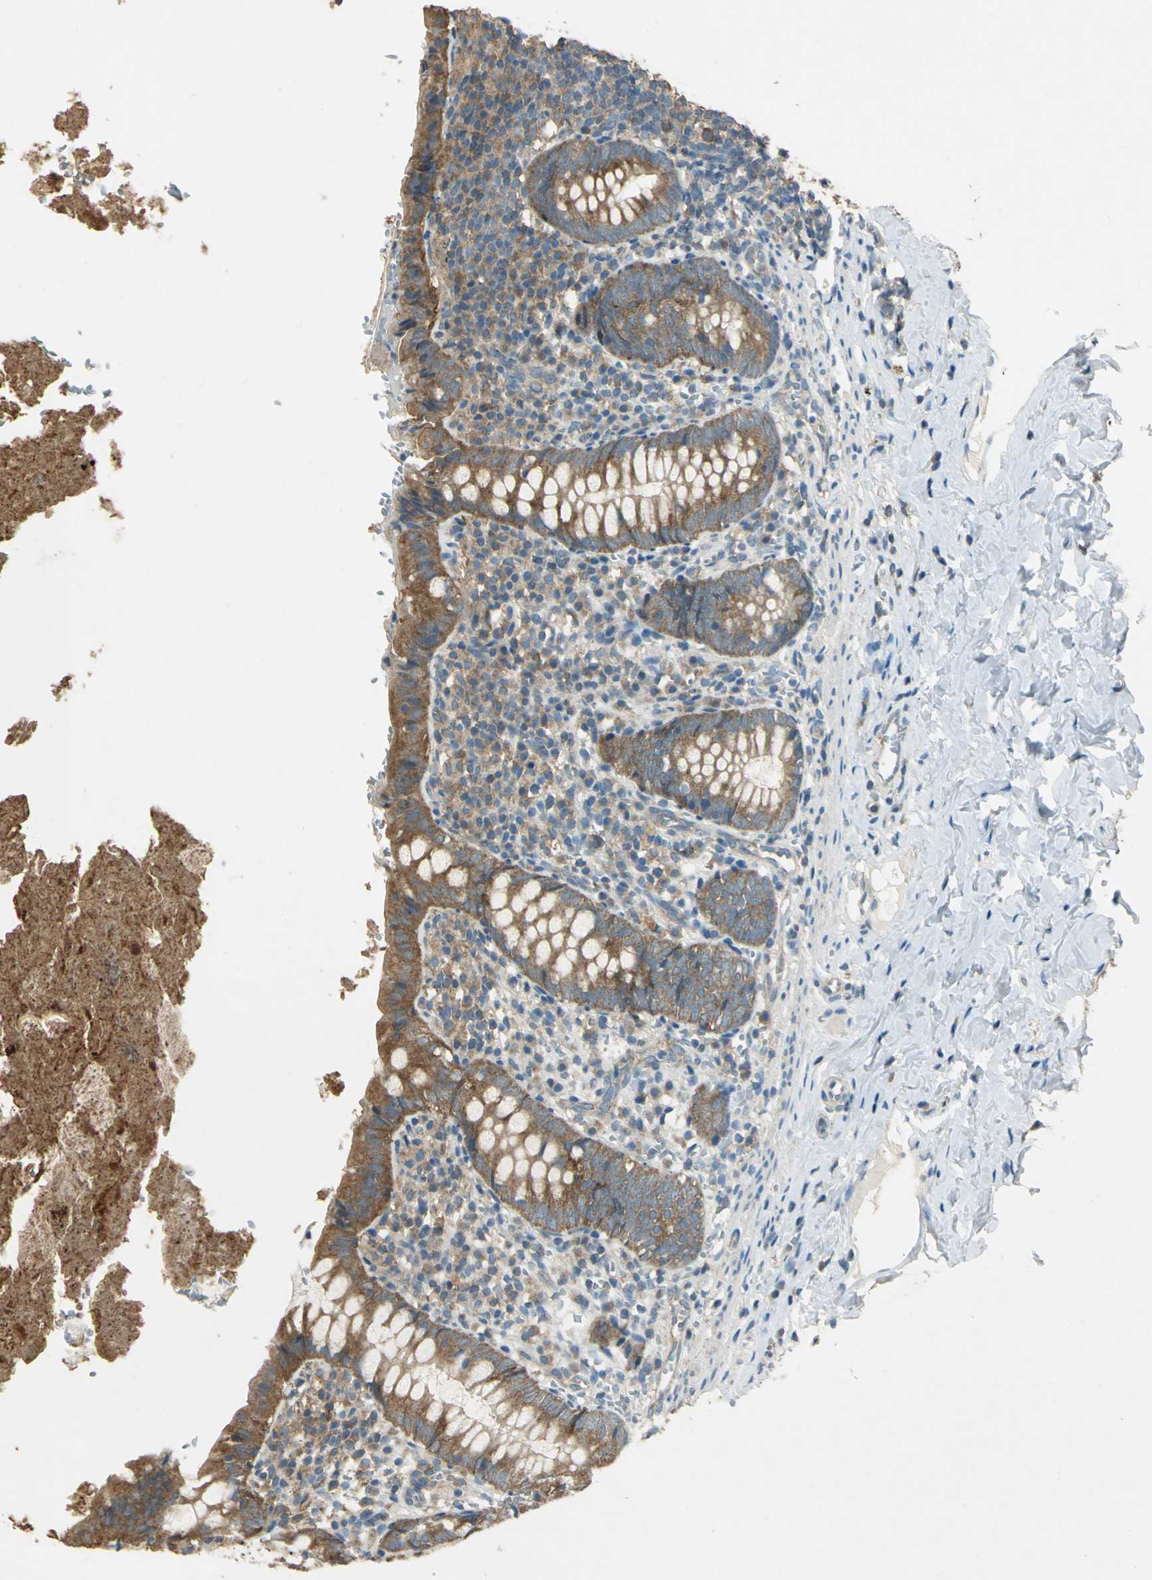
{"staining": {"intensity": "moderate", "quantity": ">75%", "location": "cytoplasmic/membranous"}, "tissue": "appendix", "cell_type": "Glandular cells", "image_type": "normal", "snomed": [{"axis": "morphology", "description": "Normal tissue, NOS"}, {"axis": "topography", "description": "Appendix"}], "caption": "Appendix stained with DAB (3,3'-diaminobenzidine) immunohistochemistry (IHC) demonstrates medium levels of moderate cytoplasmic/membranous staining in approximately >75% of glandular cells.", "gene": "SHC2", "patient": {"sex": "female", "age": 10}}